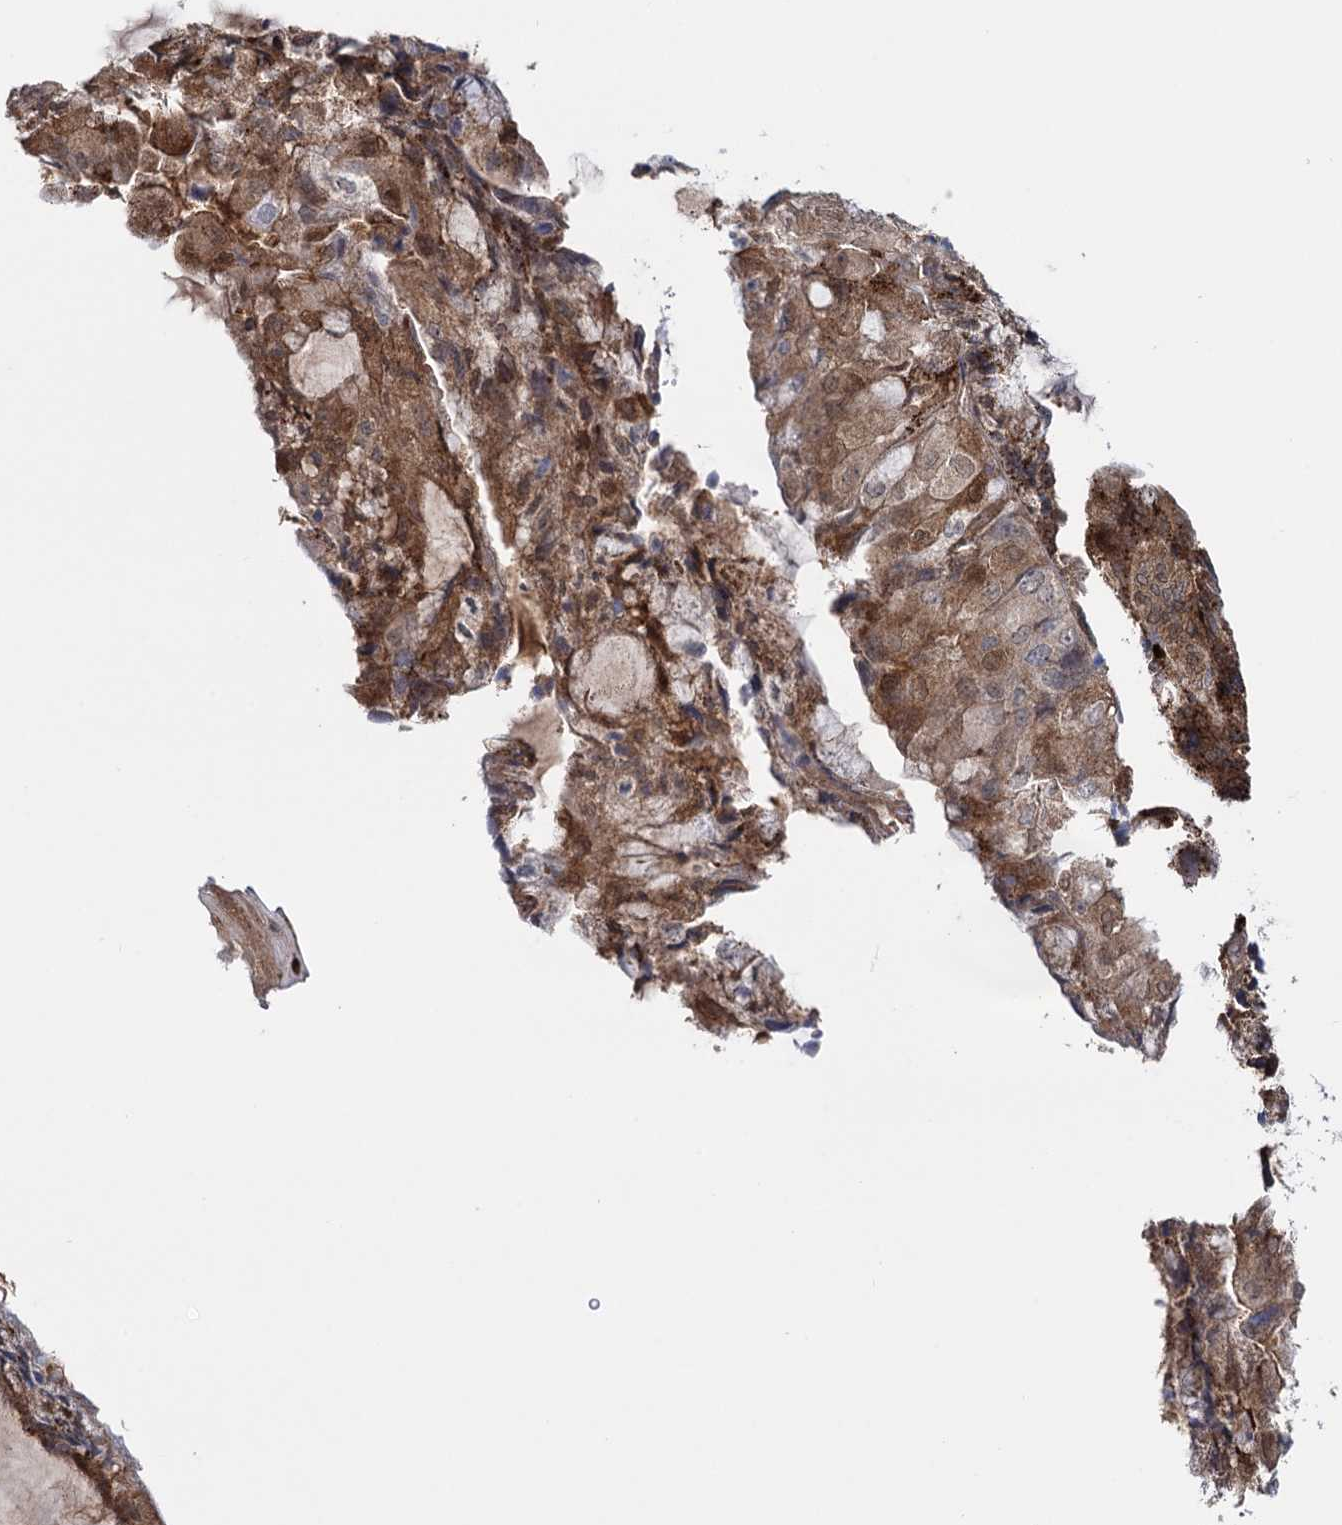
{"staining": {"intensity": "moderate", "quantity": ">75%", "location": "cytoplasmic/membranous,nuclear"}, "tissue": "endometrial cancer", "cell_type": "Tumor cells", "image_type": "cancer", "snomed": [{"axis": "morphology", "description": "Adenocarcinoma, NOS"}, {"axis": "topography", "description": "Endometrium"}], "caption": "The photomicrograph exhibits a brown stain indicating the presence of a protein in the cytoplasmic/membranous and nuclear of tumor cells in endometrial cancer. (brown staining indicates protein expression, while blue staining denotes nuclei).", "gene": "GLO1", "patient": {"sex": "female", "age": 81}}